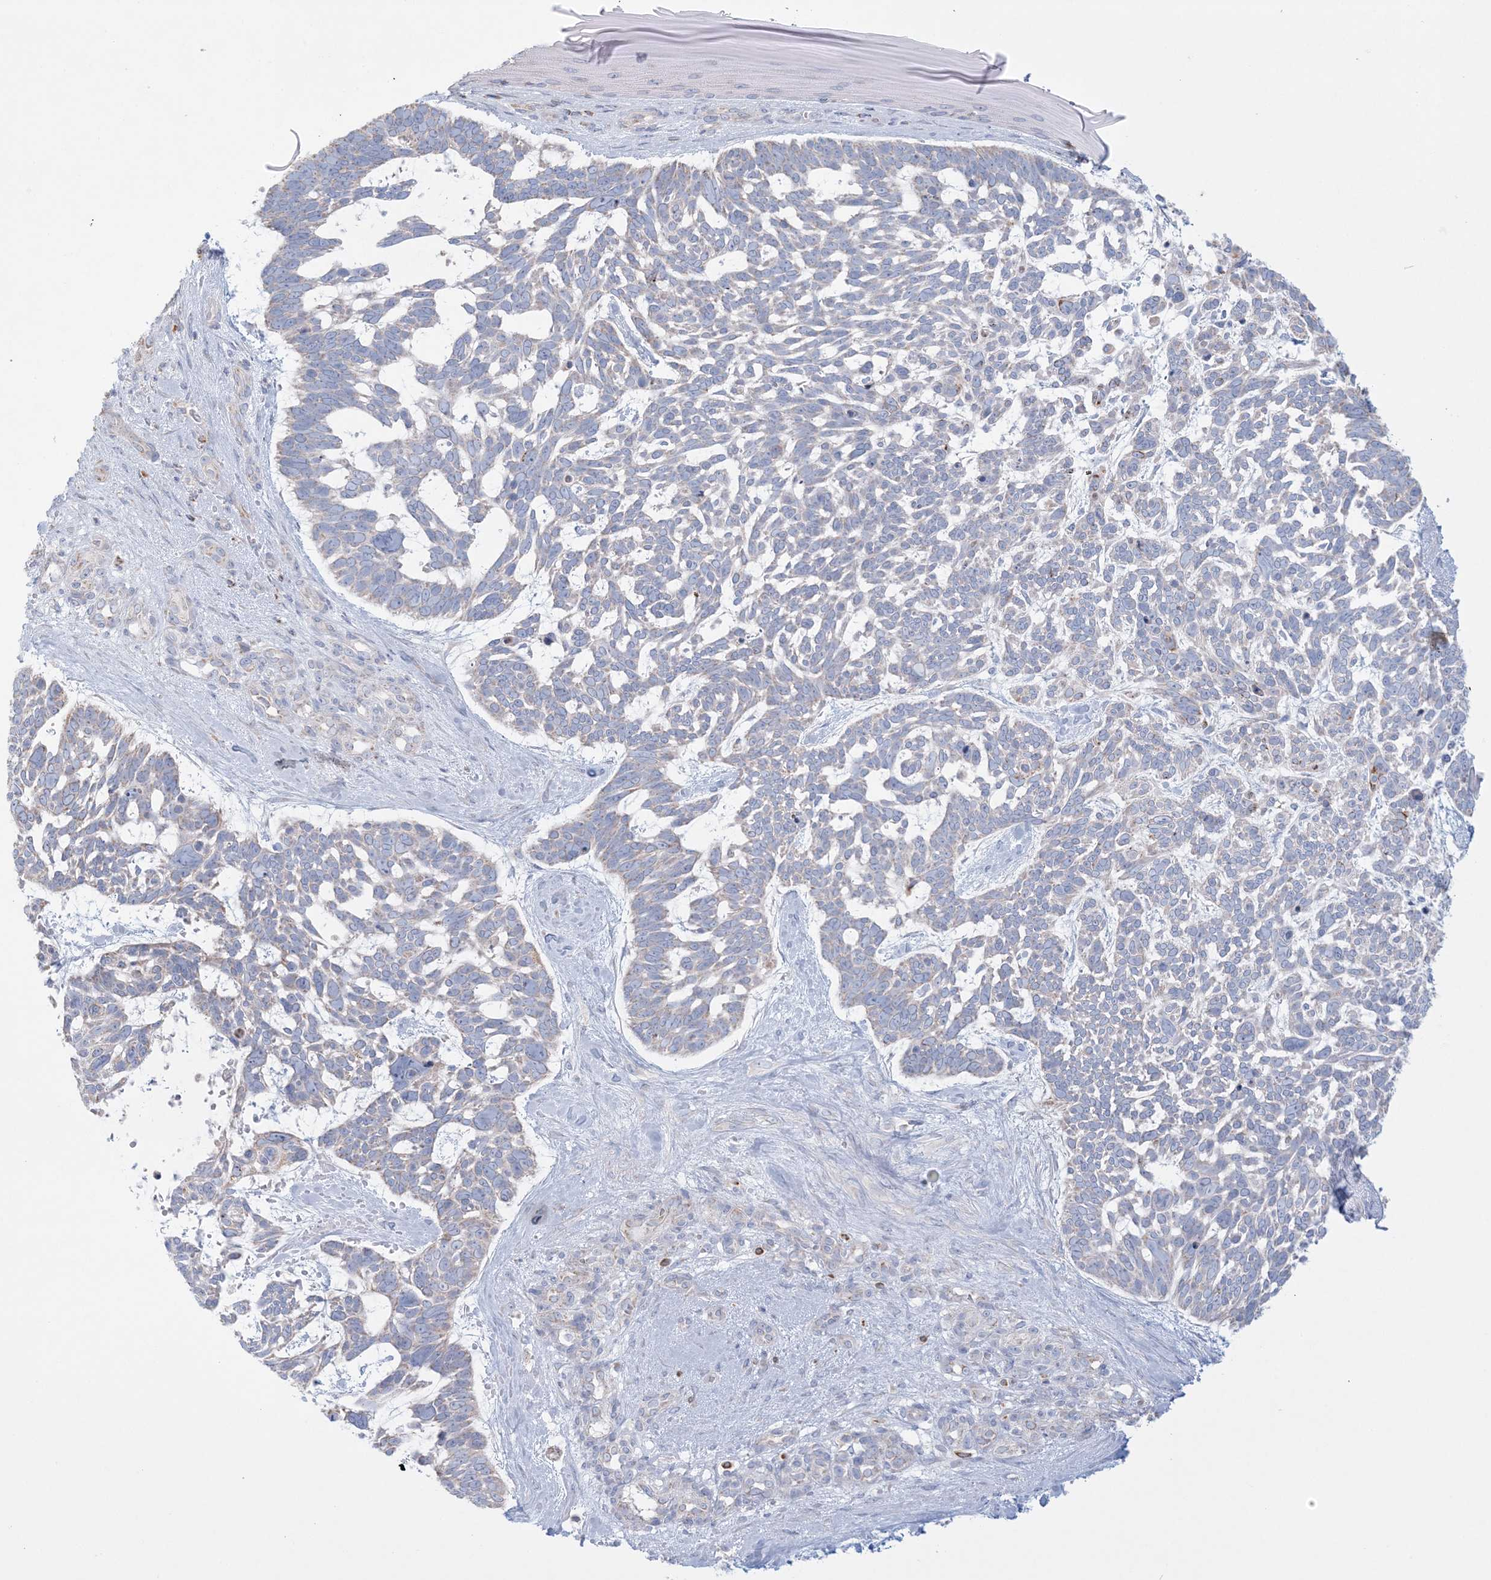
{"staining": {"intensity": "negative", "quantity": "none", "location": "none"}, "tissue": "skin cancer", "cell_type": "Tumor cells", "image_type": "cancer", "snomed": [{"axis": "morphology", "description": "Basal cell carcinoma"}, {"axis": "topography", "description": "Skin"}], "caption": "Basal cell carcinoma (skin) was stained to show a protein in brown. There is no significant staining in tumor cells.", "gene": "KCTD6", "patient": {"sex": "male", "age": 88}}